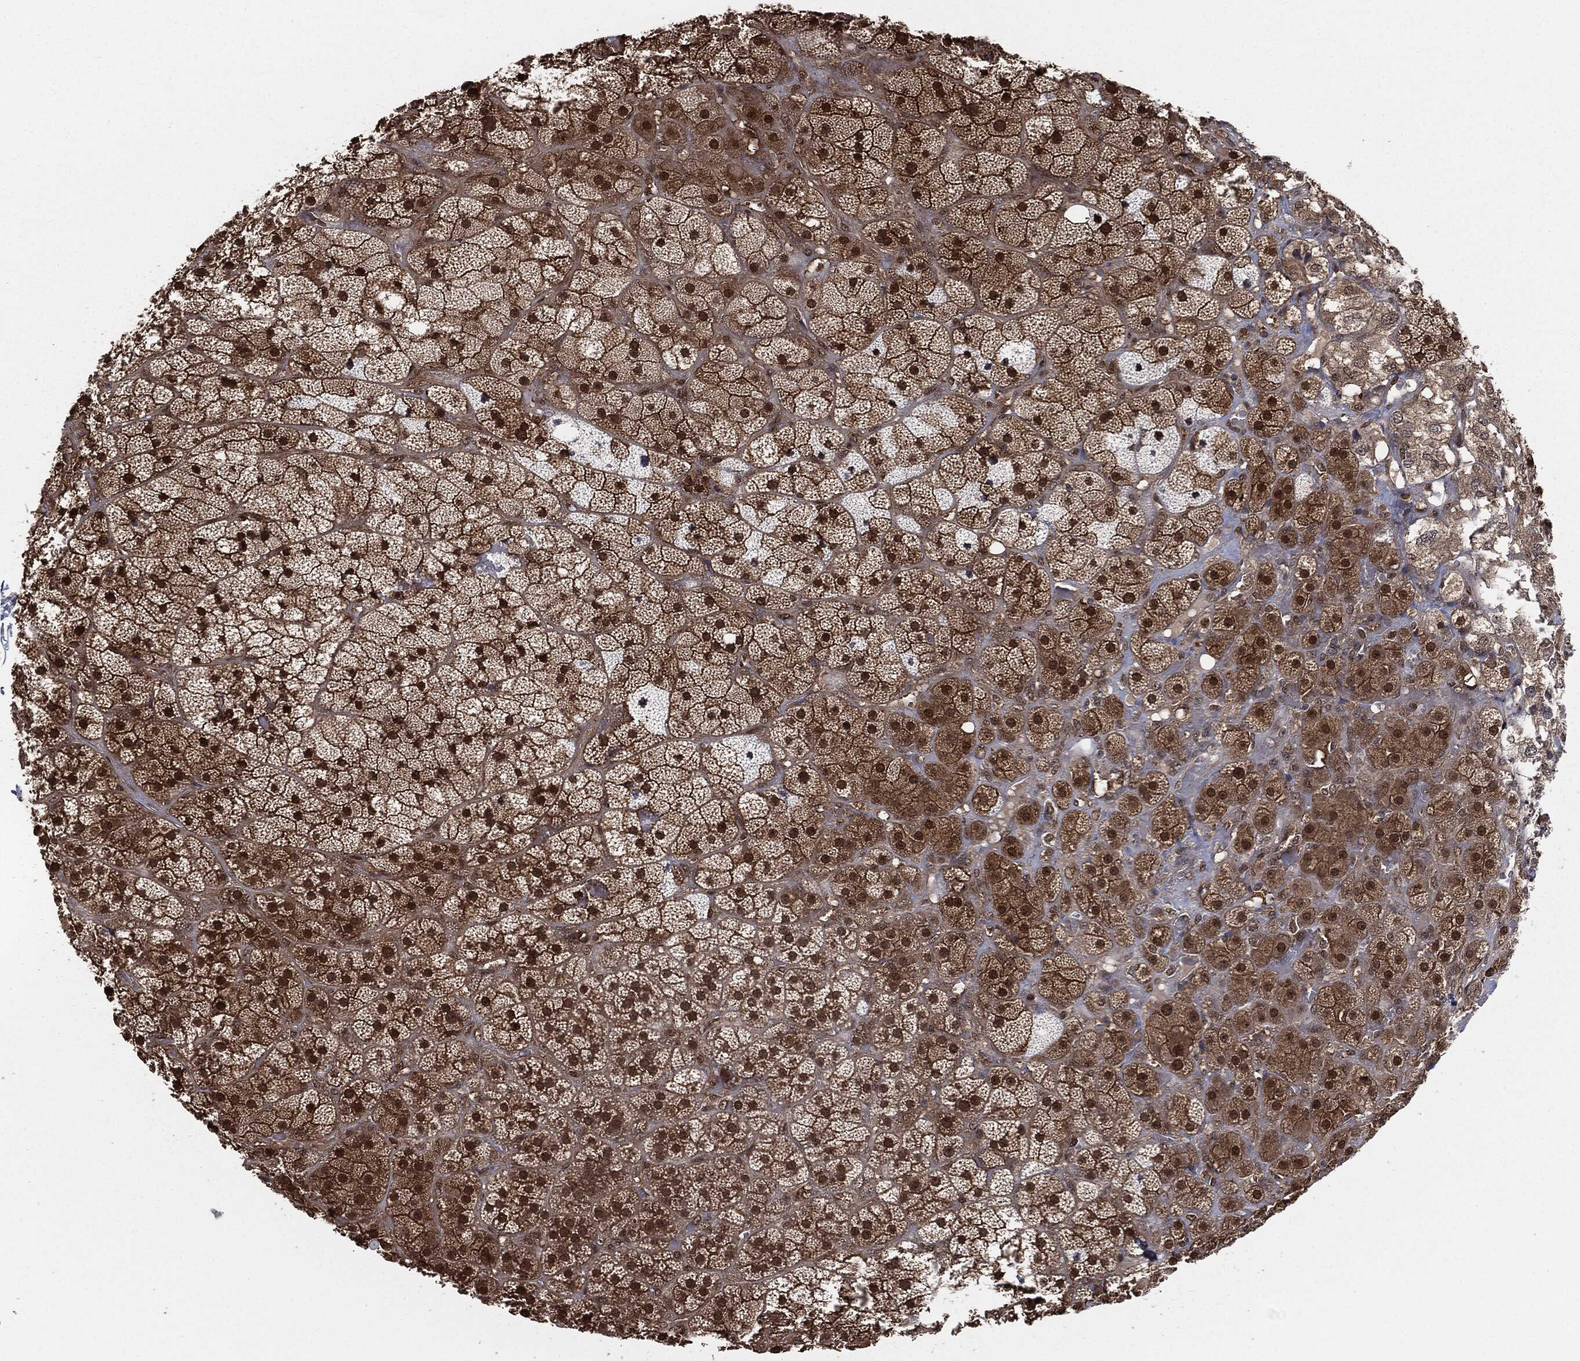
{"staining": {"intensity": "moderate", "quantity": ">75%", "location": "cytoplasmic/membranous,nuclear"}, "tissue": "adrenal gland", "cell_type": "Glandular cells", "image_type": "normal", "snomed": [{"axis": "morphology", "description": "Normal tissue, NOS"}, {"axis": "topography", "description": "Adrenal gland"}], "caption": "Adrenal gland stained with immunohistochemistry displays moderate cytoplasmic/membranous,nuclear staining in about >75% of glandular cells.", "gene": "CAPRIN2", "patient": {"sex": "male", "age": 57}}